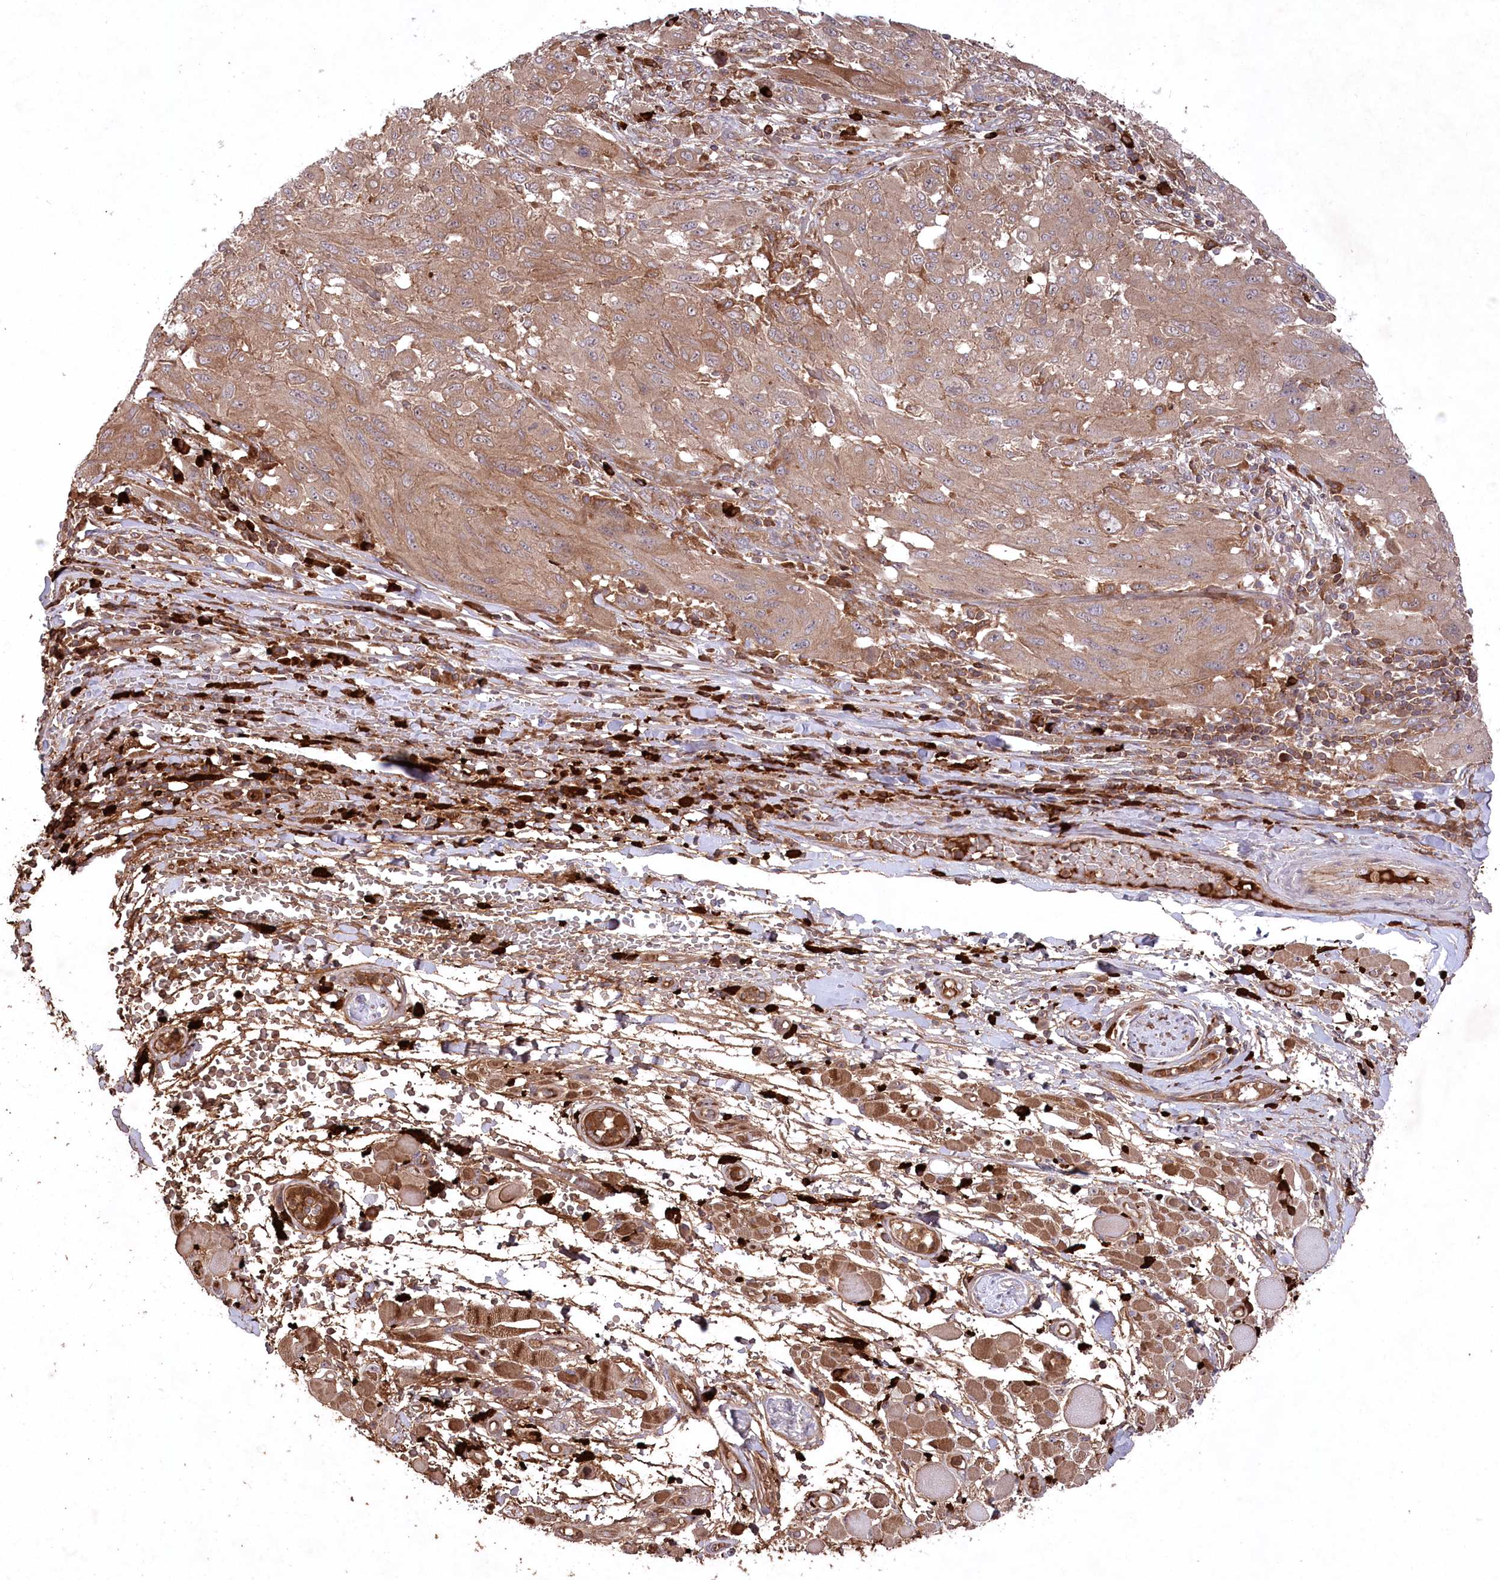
{"staining": {"intensity": "moderate", "quantity": ">75%", "location": "cytoplasmic/membranous"}, "tissue": "melanoma", "cell_type": "Tumor cells", "image_type": "cancer", "snomed": [{"axis": "morphology", "description": "Malignant melanoma, NOS"}, {"axis": "topography", "description": "Skin"}], "caption": "Immunohistochemistry (IHC) of human melanoma reveals medium levels of moderate cytoplasmic/membranous positivity in approximately >75% of tumor cells. (IHC, brightfield microscopy, high magnification).", "gene": "PPP1R21", "patient": {"sex": "female", "age": 91}}